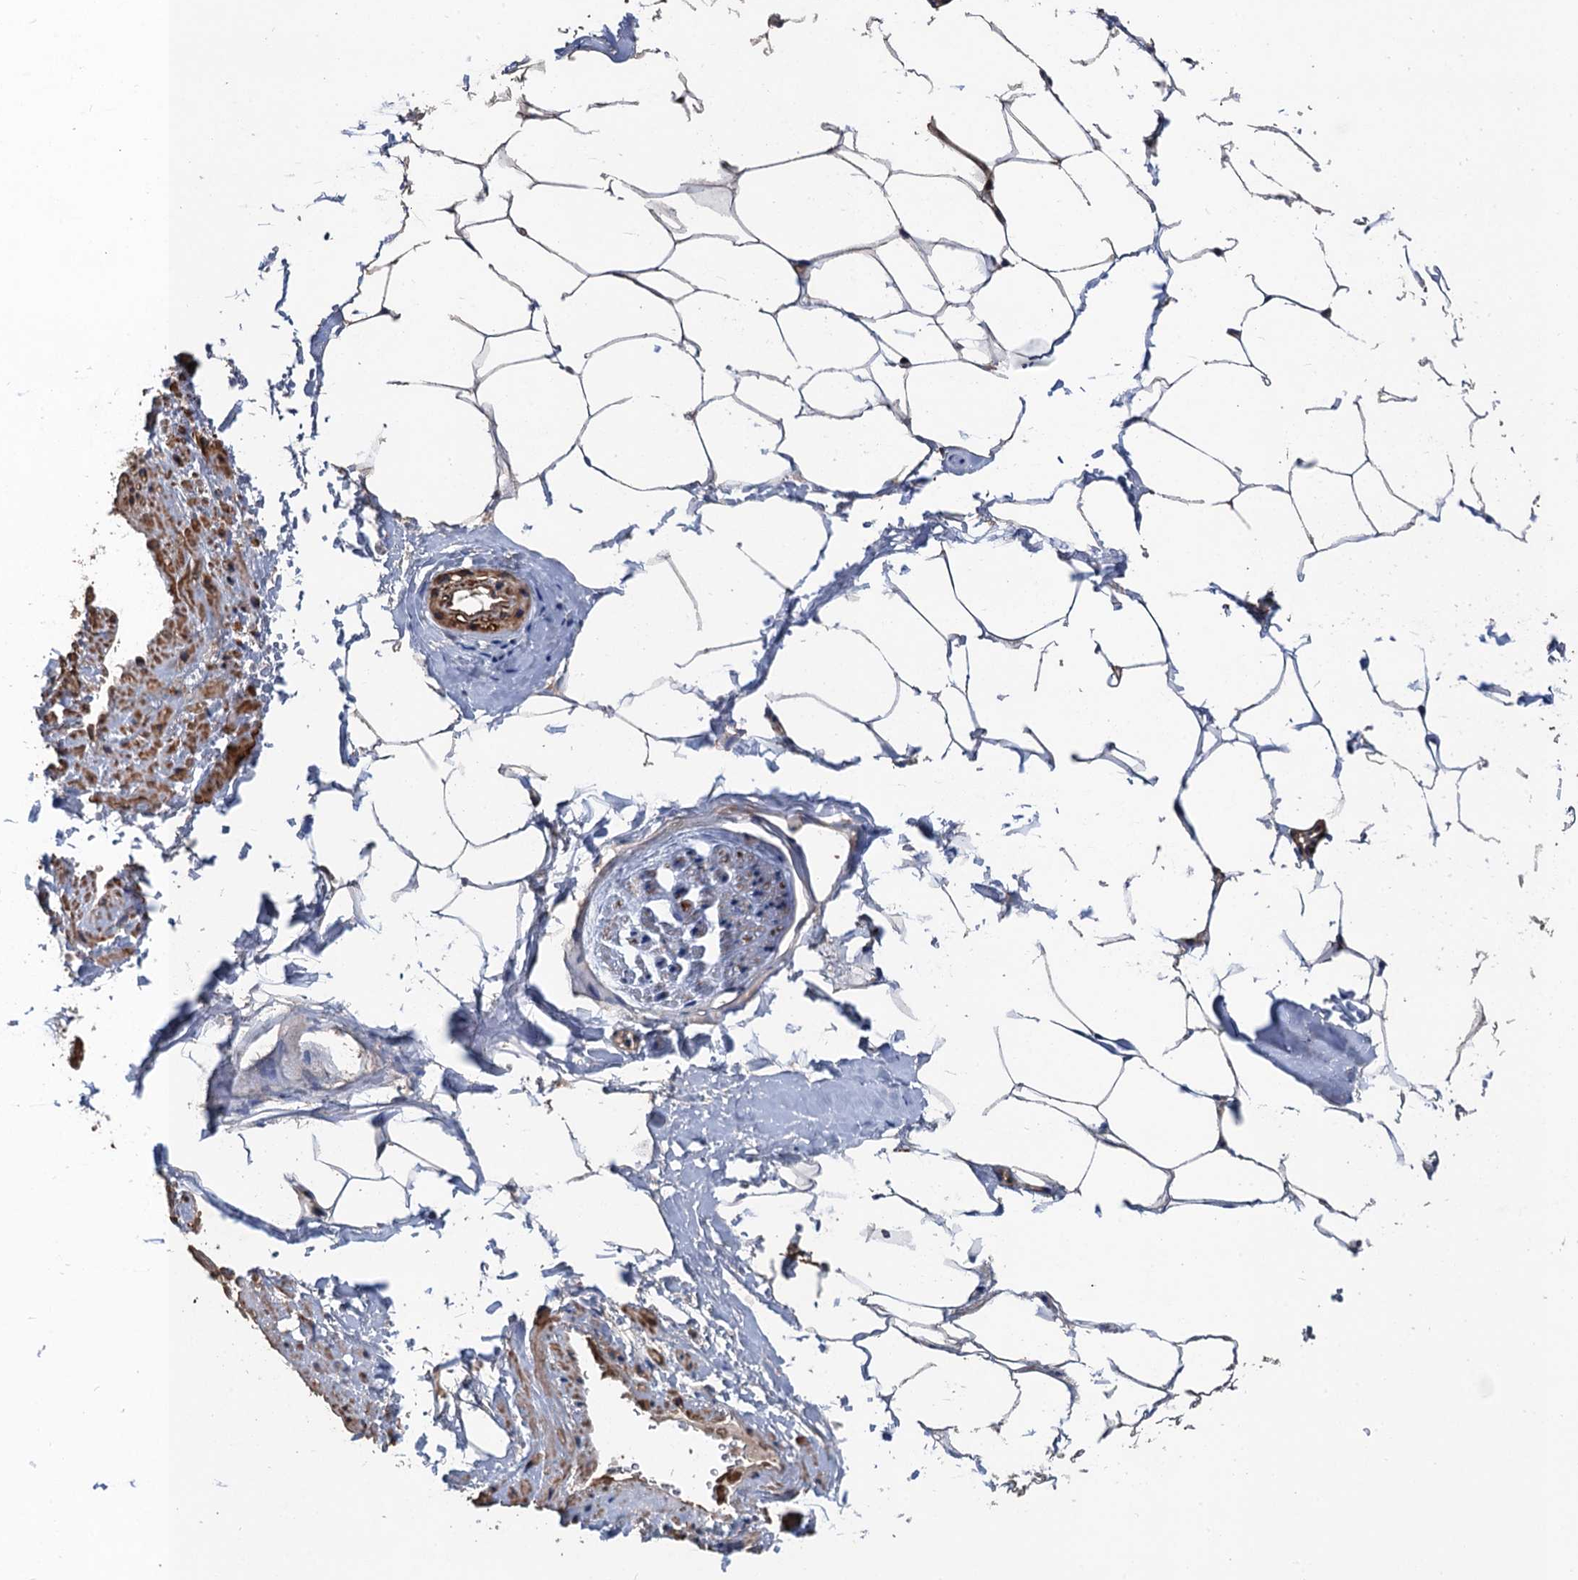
{"staining": {"intensity": "weak", "quantity": ">75%", "location": "cytoplasmic/membranous"}, "tissue": "adipose tissue", "cell_type": "Adipocytes", "image_type": "normal", "snomed": [{"axis": "morphology", "description": "Normal tissue, NOS"}, {"axis": "morphology", "description": "Adenocarcinoma, Low grade"}, {"axis": "topography", "description": "Prostate"}, {"axis": "topography", "description": "Peripheral nerve tissue"}], "caption": "A high-resolution image shows immunohistochemistry (IHC) staining of normal adipose tissue, which demonstrates weak cytoplasmic/membranous expression in approximately >75% of adipocytes.", "gene": "PPP4R1", "patient": {"sex": "male", "age": 63}}